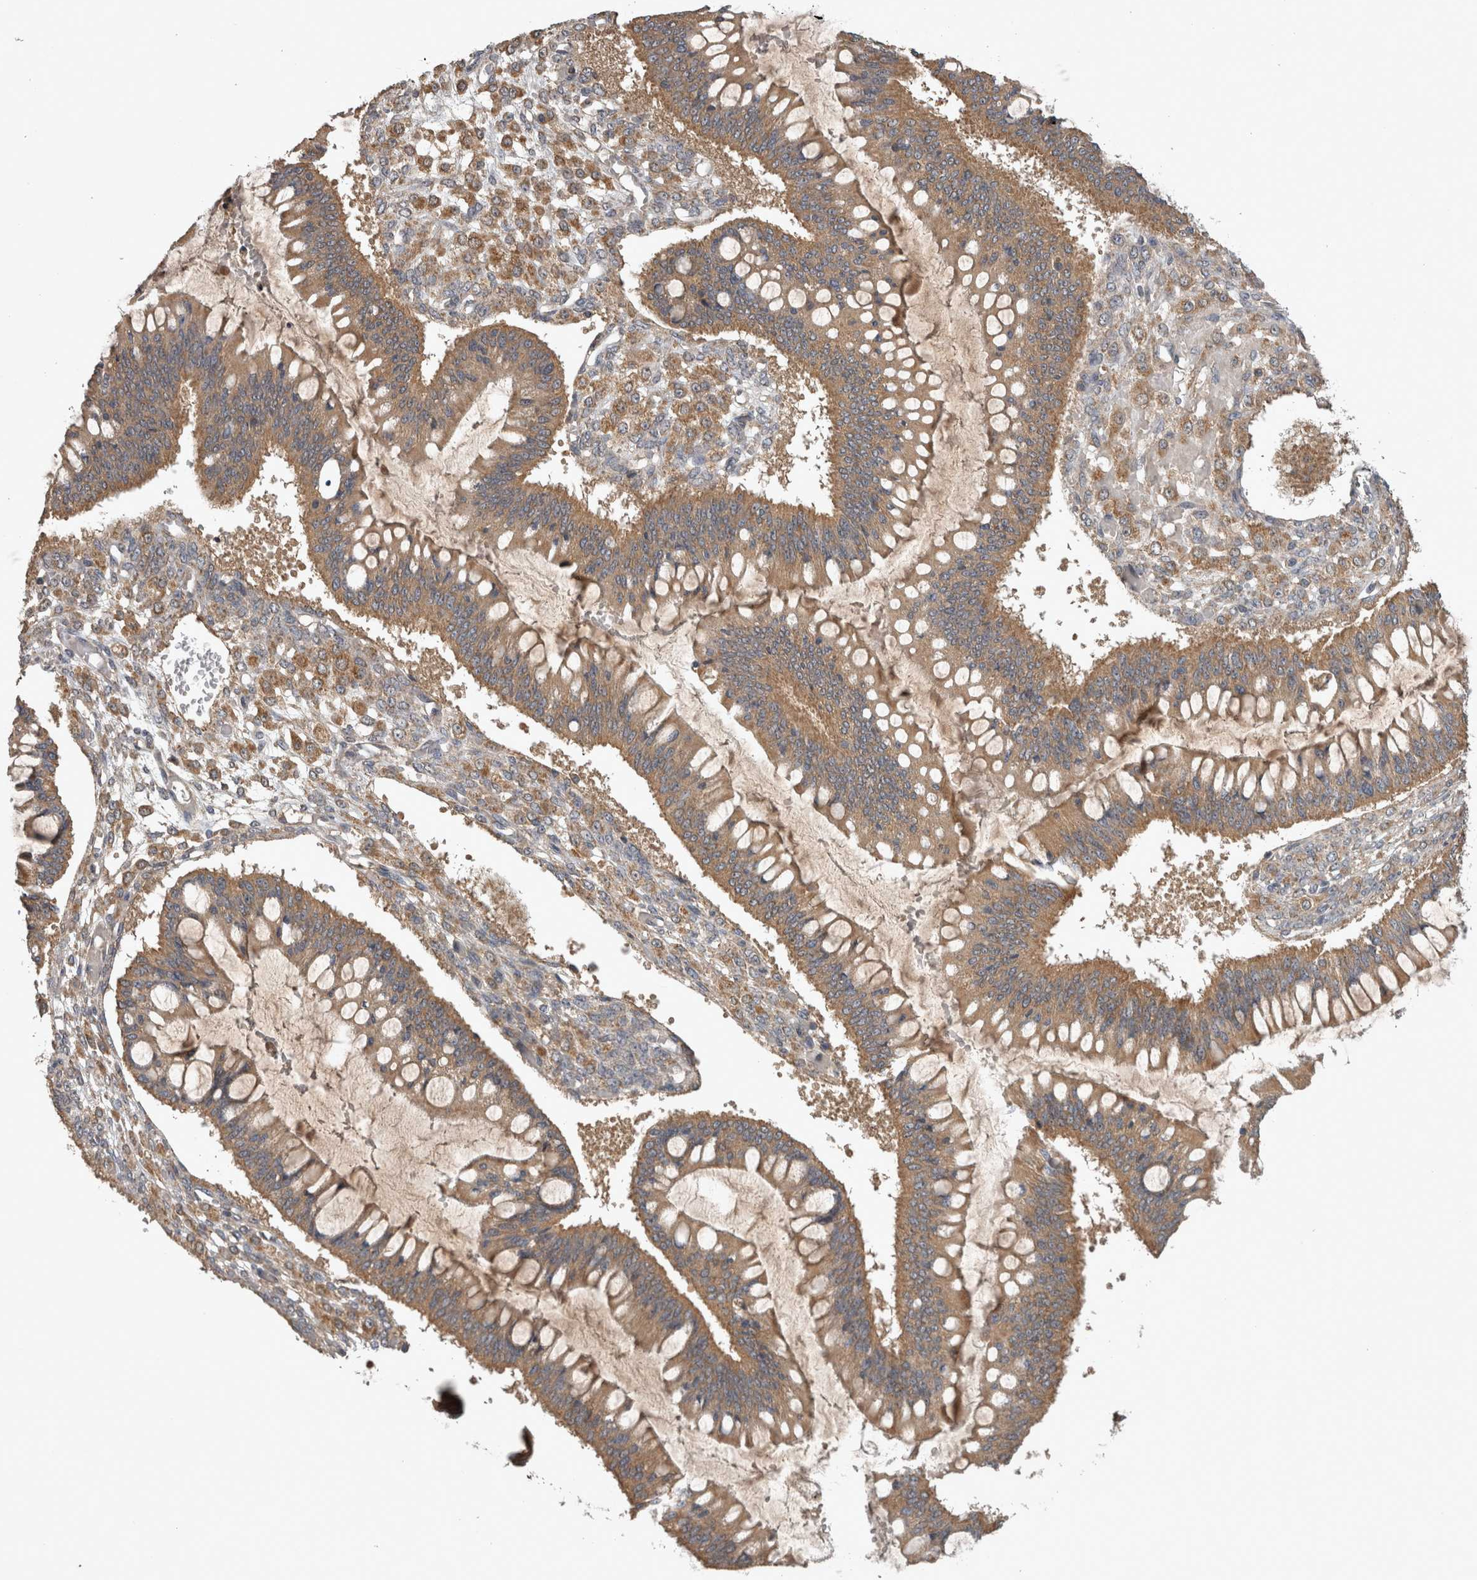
{"staining": {"intensity": "moderate", "quantity": ">75%", "location": "cytoplasmic/membranous"}, "tissue": "ovarian cancer", "cell_type": "Tumor cells", "image_type": "cancer", "snomed": [{"axis": "morphology", "description": "Cystadenocarcinoma, mucinous, NOS"}, {"axis": "topography", "description": "Ovary"}], "caption": "Ovarian cancer (mucinous cystadenocarcinoma) stained for a protein reveals moderate cytoplasmic/membranous positivity in tumor cells. The staining was performed using DAB, with brown indicating positive protein expression. Nuclei are stained blue with hematoxylin.", "gene": "TRMT61B", "patient": {"sex": "female", "age": 73}}